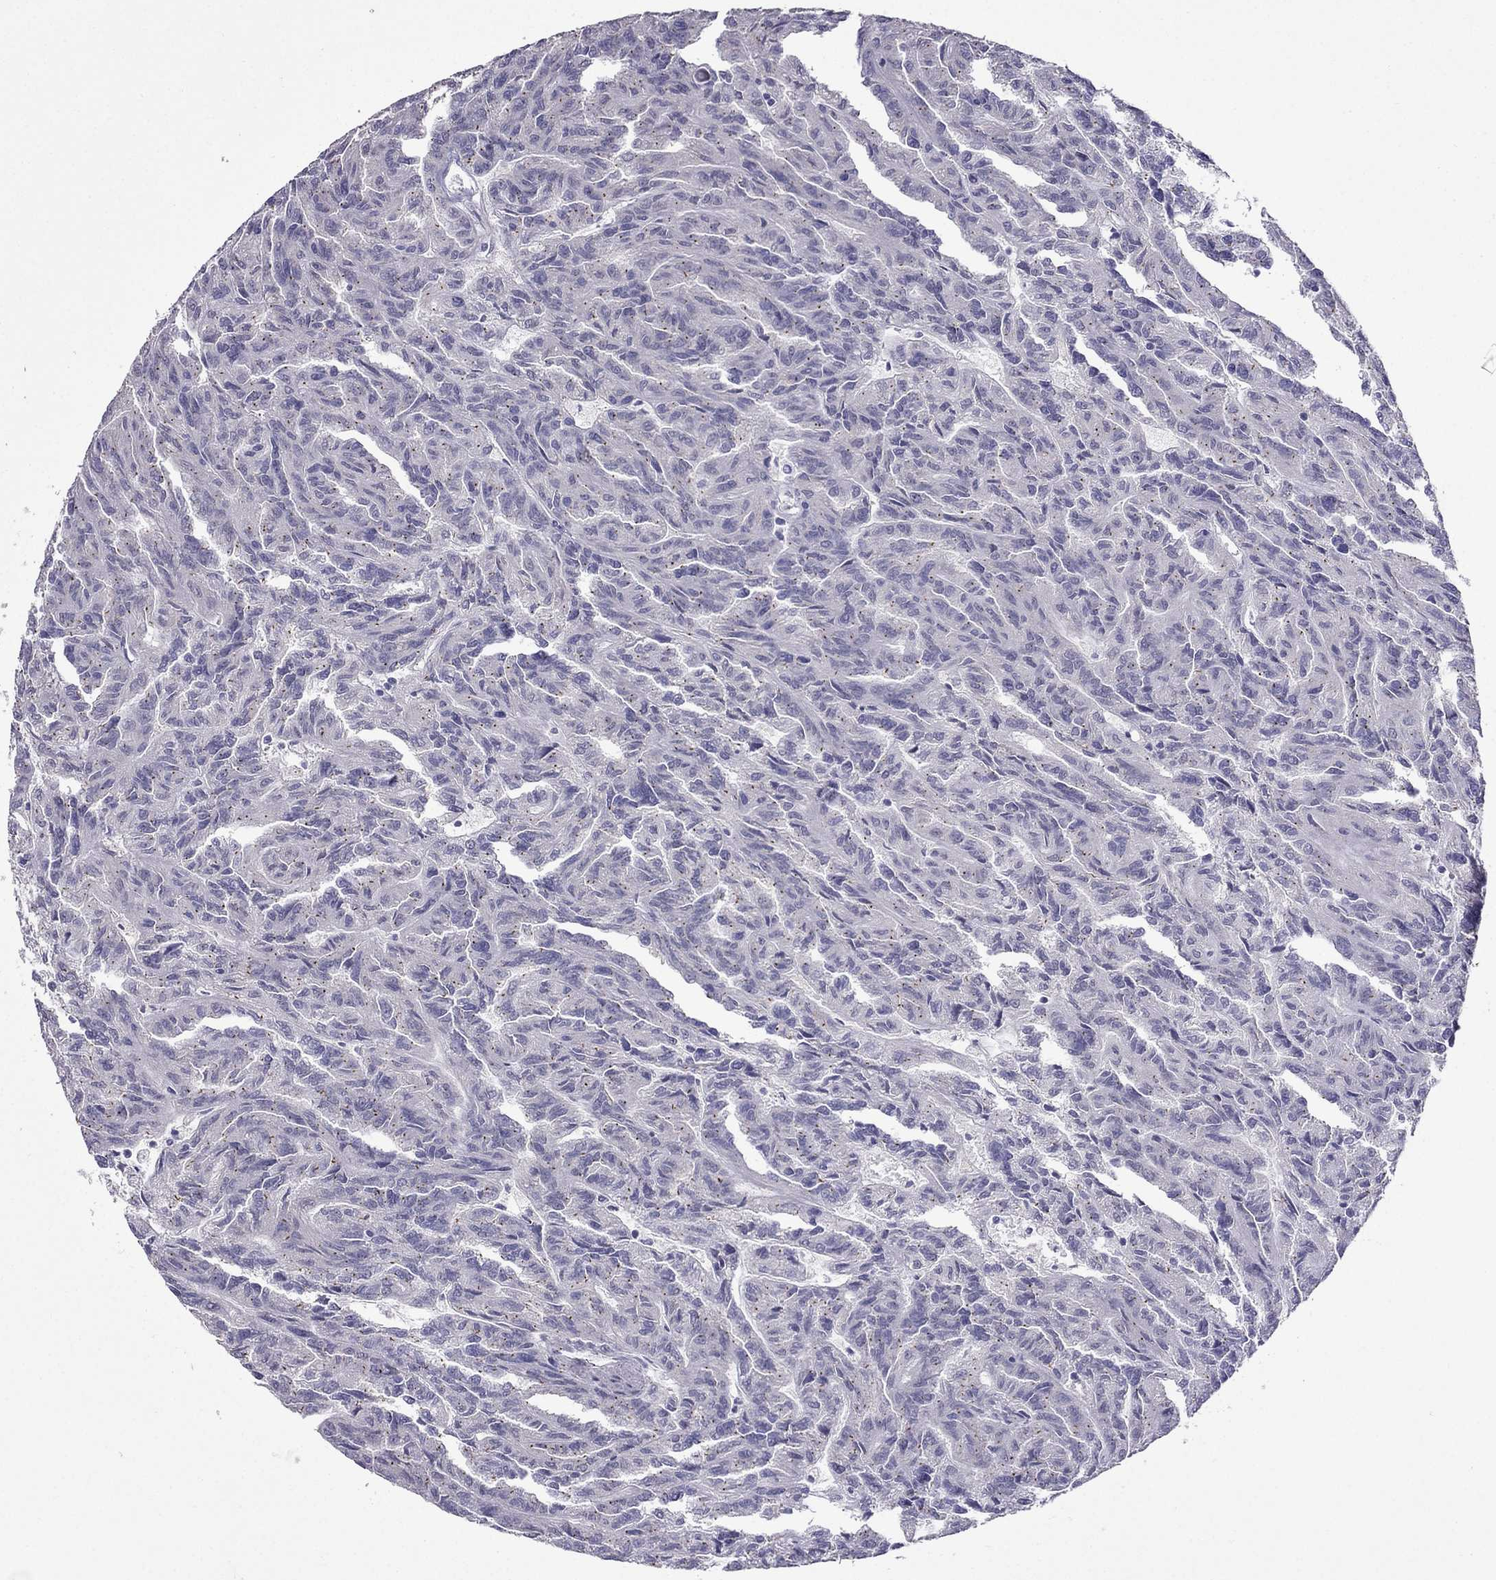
{"staining": {"intensity": "negative", "quantity": "none", "location": "none"}, "tissue": "renal cancer", "cell_type": "Tumor cells", "image_type": "cancer", "snomed": [{"axis": "morphology", "description": "Adenocarcinoma, NOS"}, {"axis": "topography", "description": "Kidney"}], "caption": "Image shows no significant protein positivity in tumor cells of renal adenocarcinoma.", "gene": "MYBPH", "patient": {"sex": "male", "age": 79}}